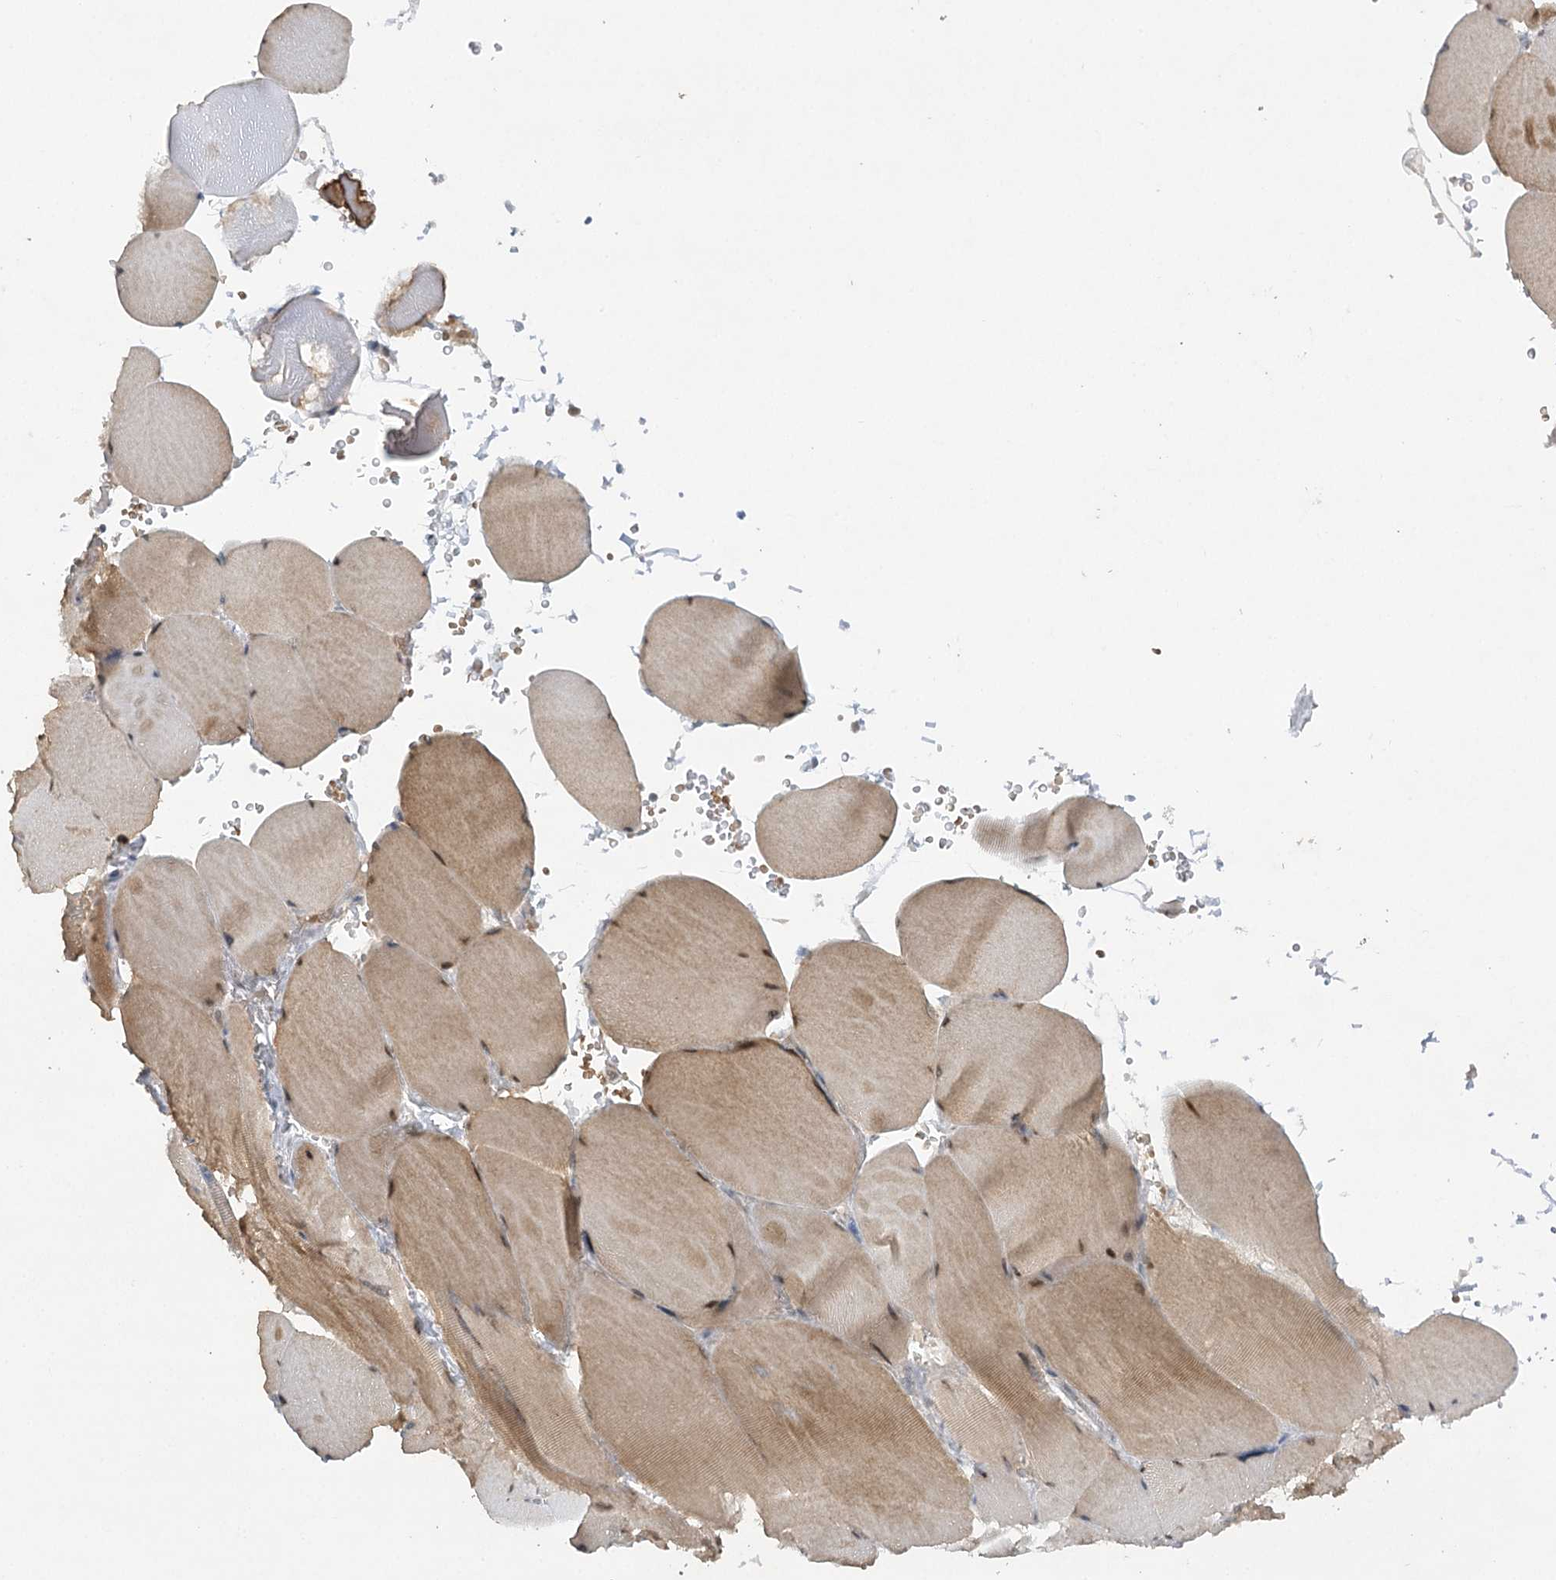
{"staining": {"intensity": "moderate", "quantity": ">75%", "location": "cytoplasmic/membranous,nuclear"}, "tissue": "skeletal muscle", "cell_type": "Myocytes", "image_type": "normal", "snomed": [{"axis": "morphology", "description": "Normal tissue, NOS"}, {"axis": "topography", "description": "Skeletal muscle"}, {"axis": "topography", "description": "Head-Neck"}], "caption": "High-power microscopy captured an immunohistochemistry (IHC) histopathology image of benign skeletal muscle, revealing moderate cytoplasmic/membranous,nuclear staining in approximately >75% of myocytes. Immunohistochemistry (ihc) stains the protein of interest in brown and the nuclei are stained blue.", "gene": "TRAF3IP1", "patient": {"sex": "male", "age": 66}}